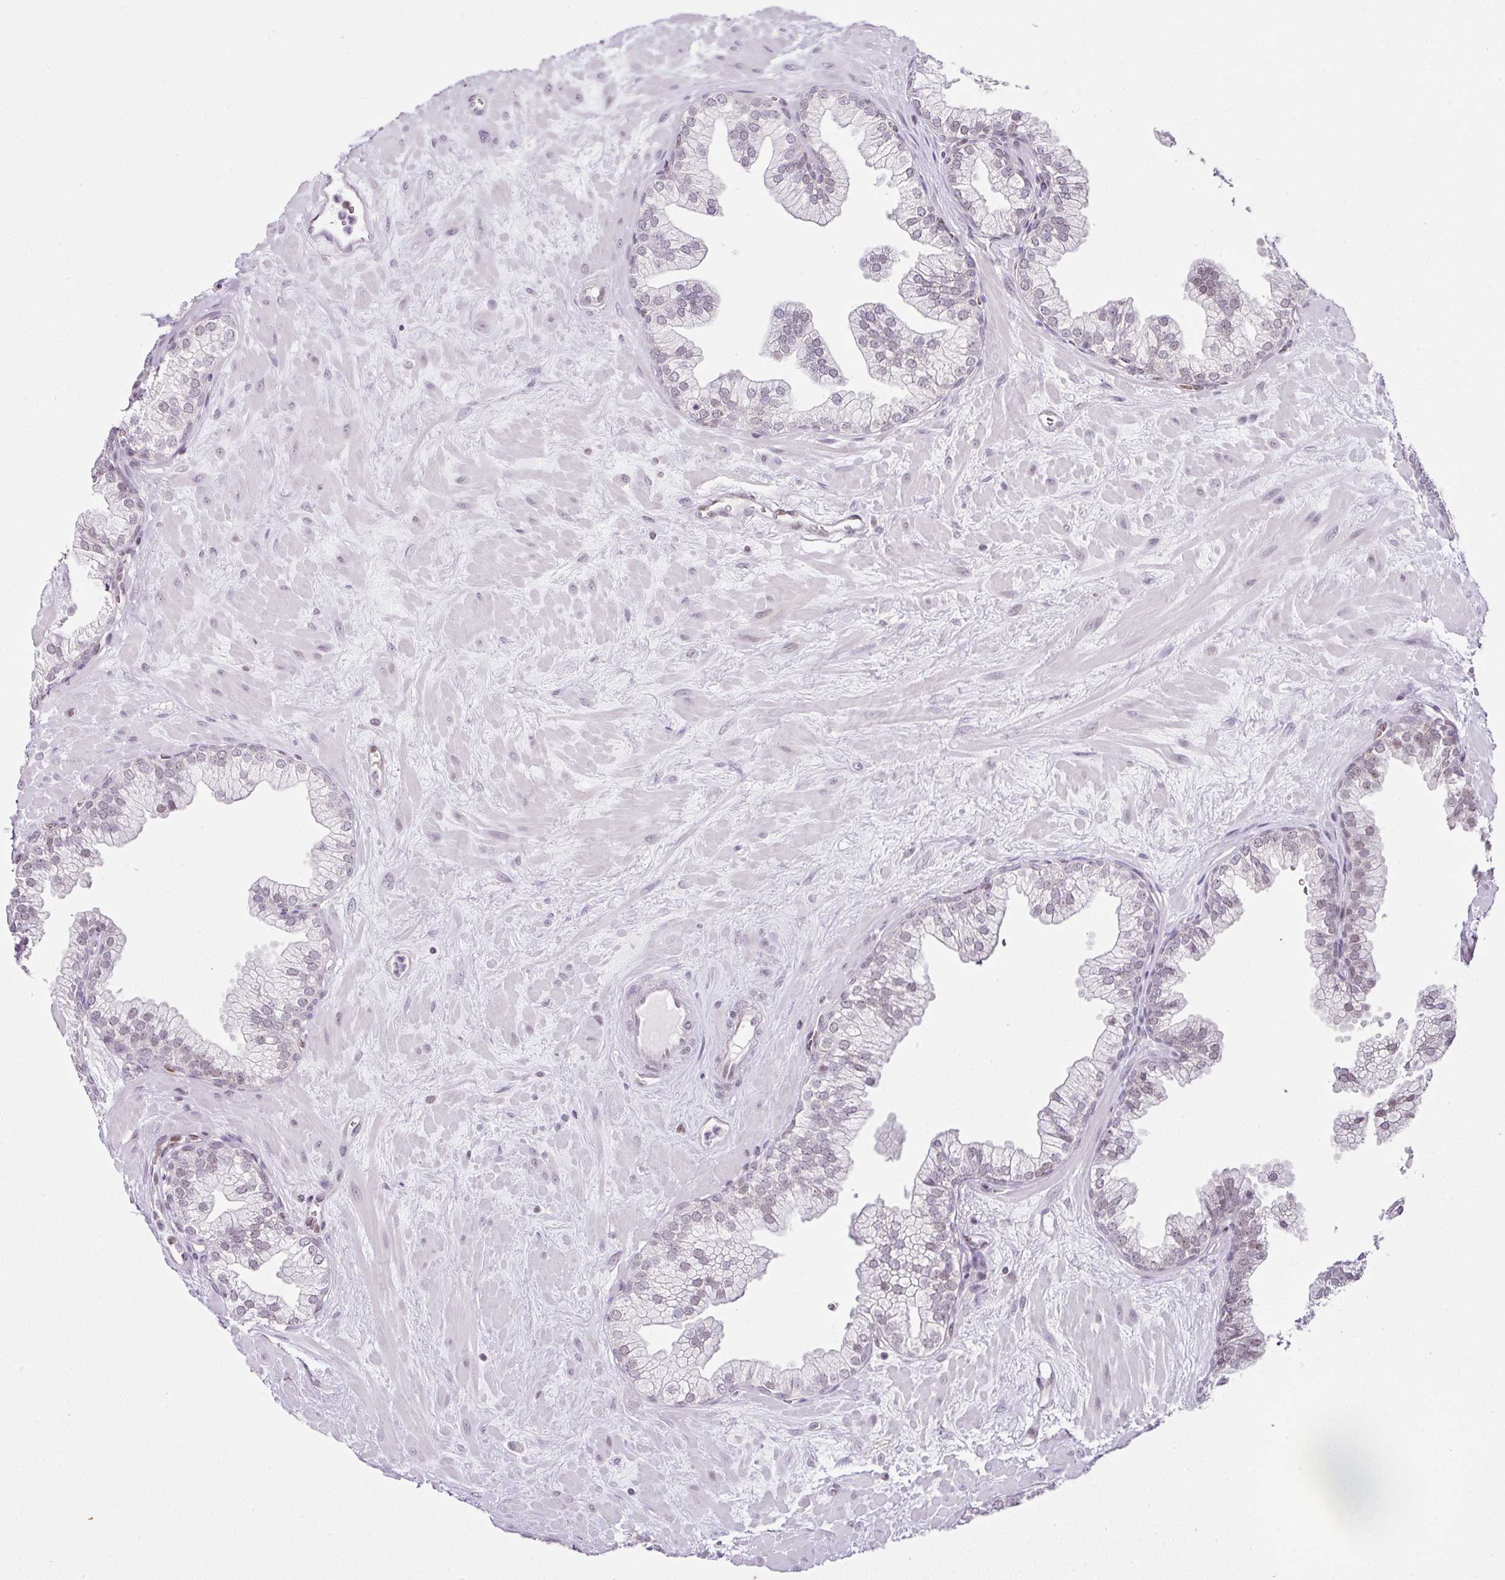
{"staining": {"intensity": "weak", "quantity": "<25%", "location": "nuclear"}, "tissue": "prostate", "cell_type": "Glandular cells", "image_type": "normal", "snomed": [{"axis": "morphology", "description": "Normal tissue, NOS"}, {"axis": "topography", "description": "Prostate"}, {"axis": "topography", "description": "Peripheral nerve tissue"}], "caption": "The photomicrograph reveals no significant positivity in glandular cells of prostate. (DAB (3,3'-diaminobenzidine) immunohistochemistry (IHC) visualized using brightfield microscopy, high magnification).", "gene": "FAM32A", "patient": {"sex": "male", "age": 61}}